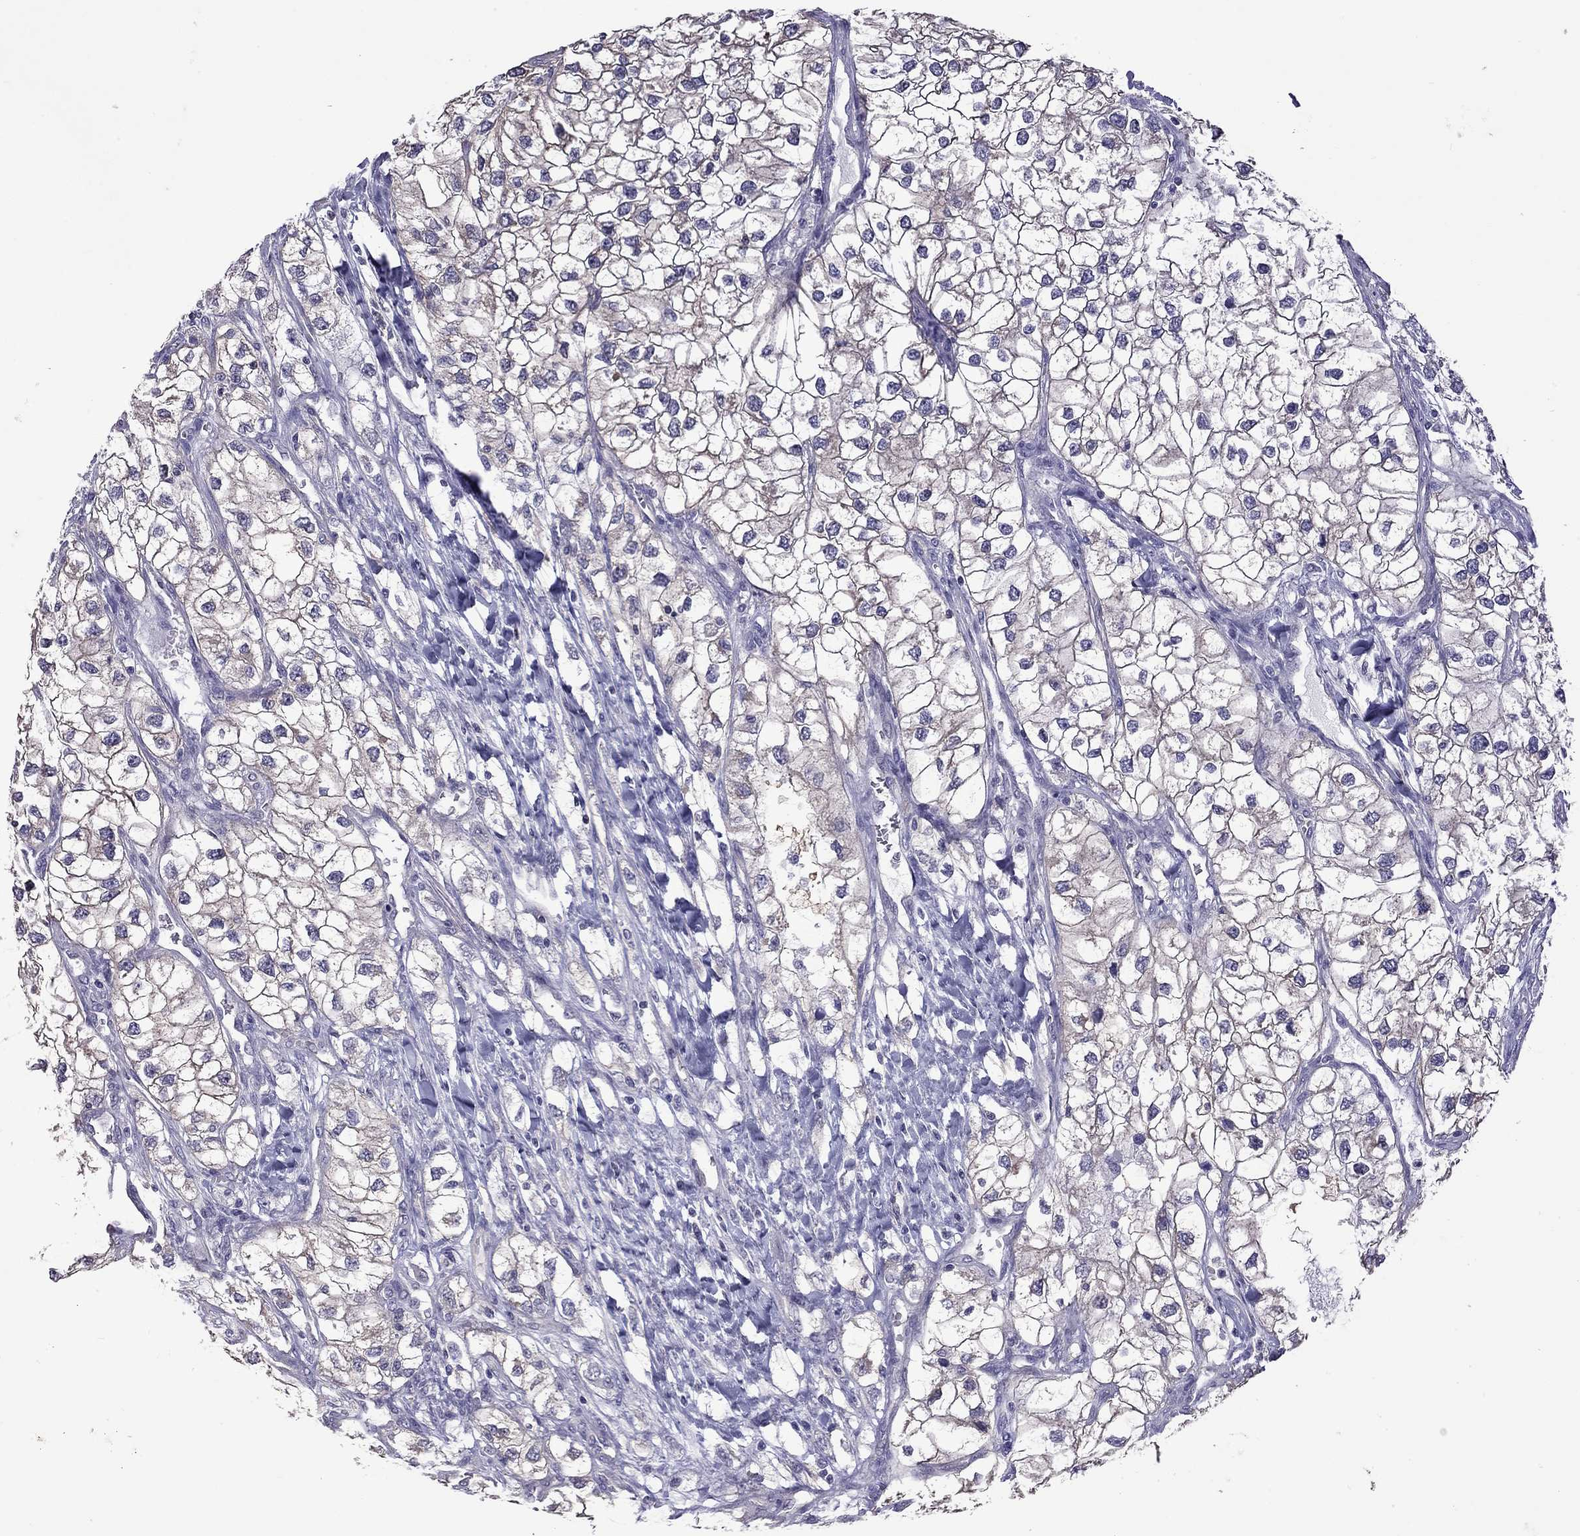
{"staining": {"intensity": "negative", "quantity": "none", "location": "none"}, "tissue": "renal cancer", "cell_type": "Tumor cells", "image_type": "cancer", "snomed": [{"axis": "morphology", "description": "Adenocarcinoma, NOS"}, {"axis": "topography", "description": "Kidney"}], "caption": "Adenocarcinoma (renal) stained for a protein using immunohistochemistry exhibits no staining tumor cells.", "gene": "FEZ1", "patient": {"sex": "male", "age": 59}}